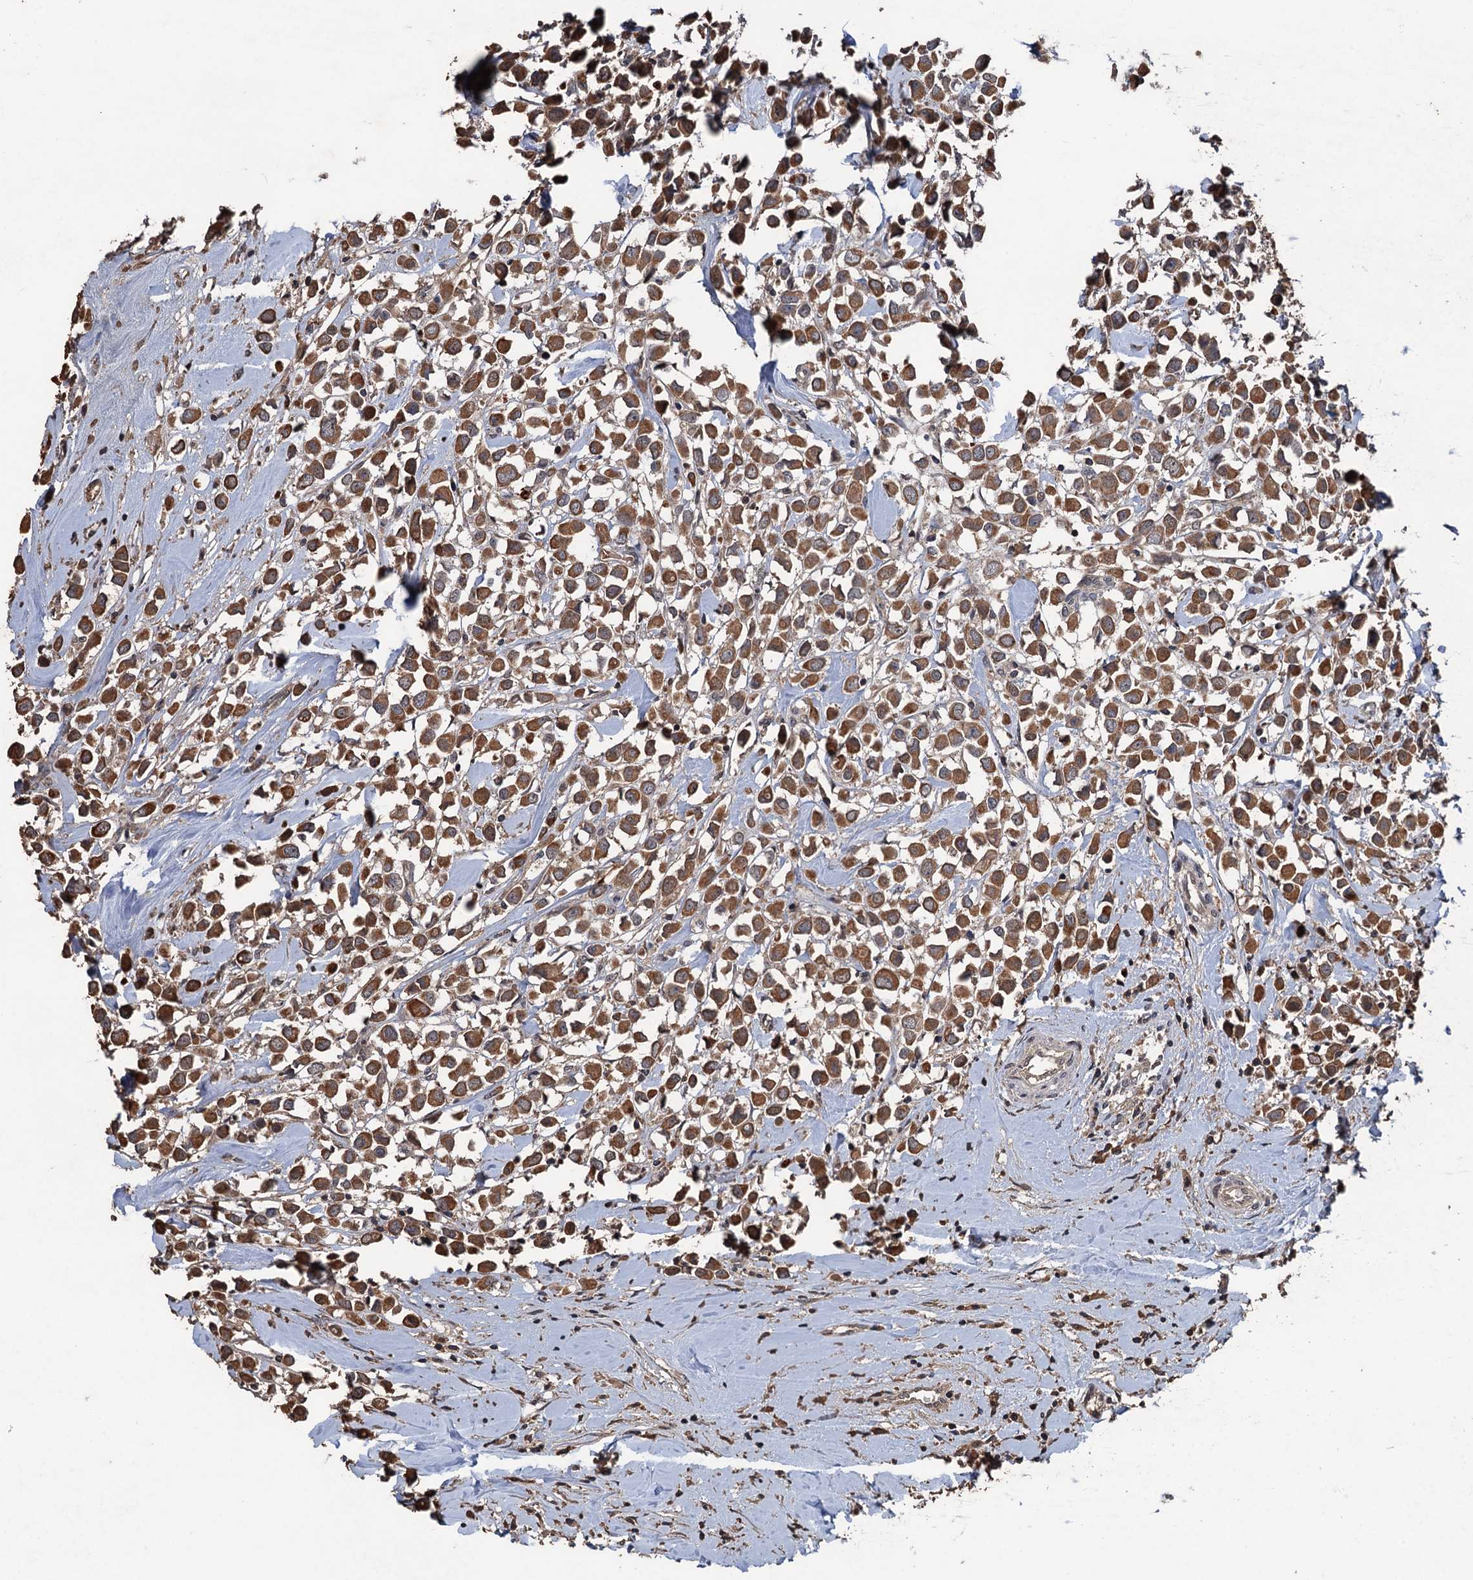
{"staining": {"intensity": "moderate", "quantity": ">75%", "location": "cytoplasmic/membranous"}, "tissue": "breast cancer", "cell_type": "Tumor cells", "image_type": "cancer", "snomed": [{"axis": "morphology", "description": "Duct carcinoma"}, {"axis": "topography", "description": "Breast"}], "caption": "An image showing moderate cytoplasmic/membranous staining in approximately >75% of tumor cells in infiltrating ductal carcinoma (breast), as visualized by brown immunohistochemical staining.", "gene": "ZNF438", "patient": {"sex": "female", "age": 61}}